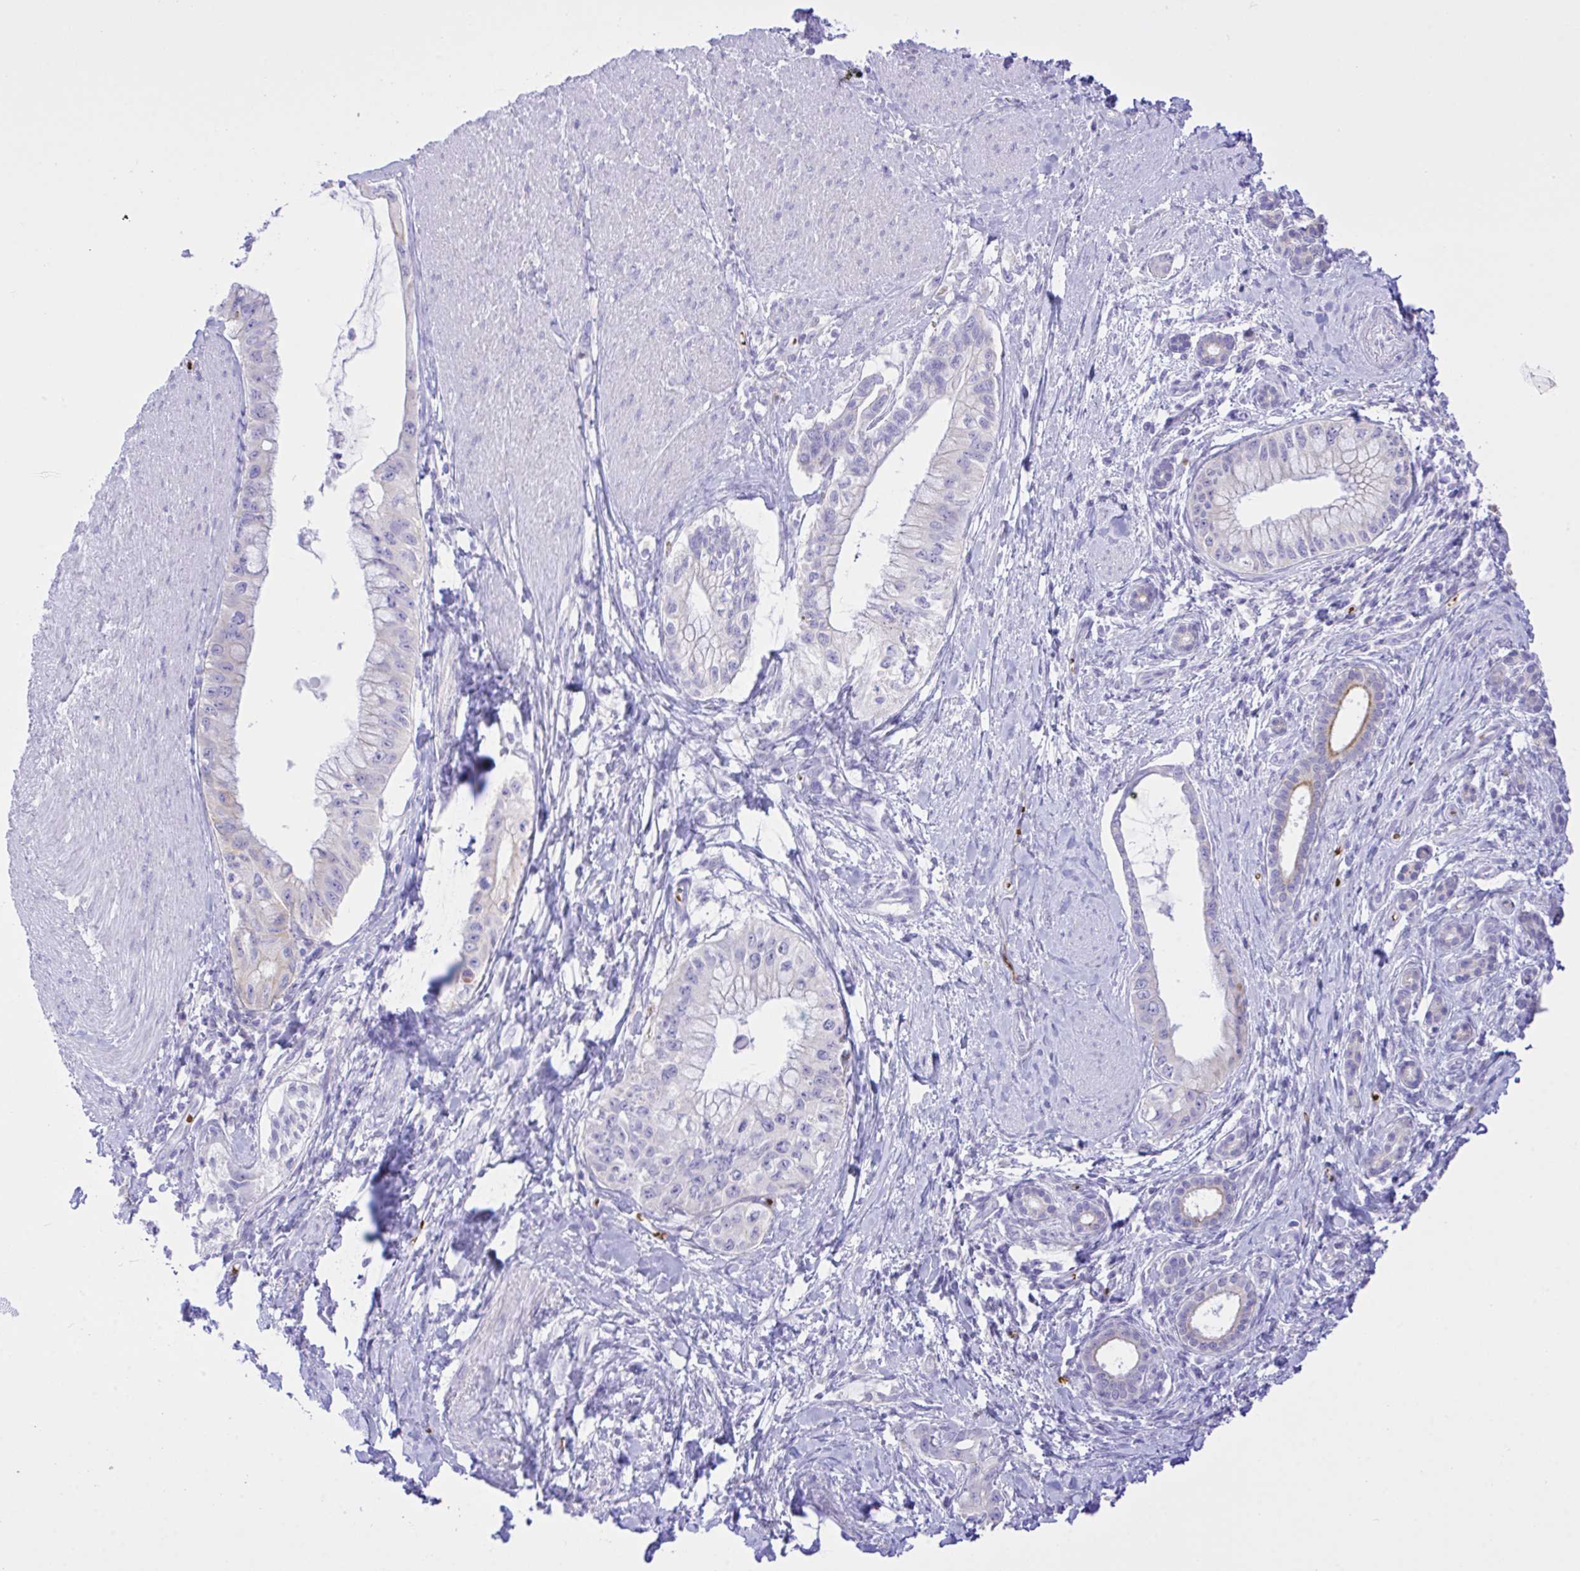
{"staining": {"intensity": "weak", "quantity": "<25%", "location": "cytoplasmic/membranous"}, "tissue": "pancreatic cancer", "cell_type": "Tumor cells", "image_type": "cancer", "snomed": [{"axis": "morphology", "description": "Adenocarcinoma, NOS"}, {"axis": "topography", "description": "Pancreas"}], "caption": "An IHC histopathology image of adenocarcinoma (pancreatic) is shown. There is no staining in tumor cells of adenocarcinoma (pancreatic).", "gene": "ZNF221", "patient": {"sex": "male", "age": 48}}